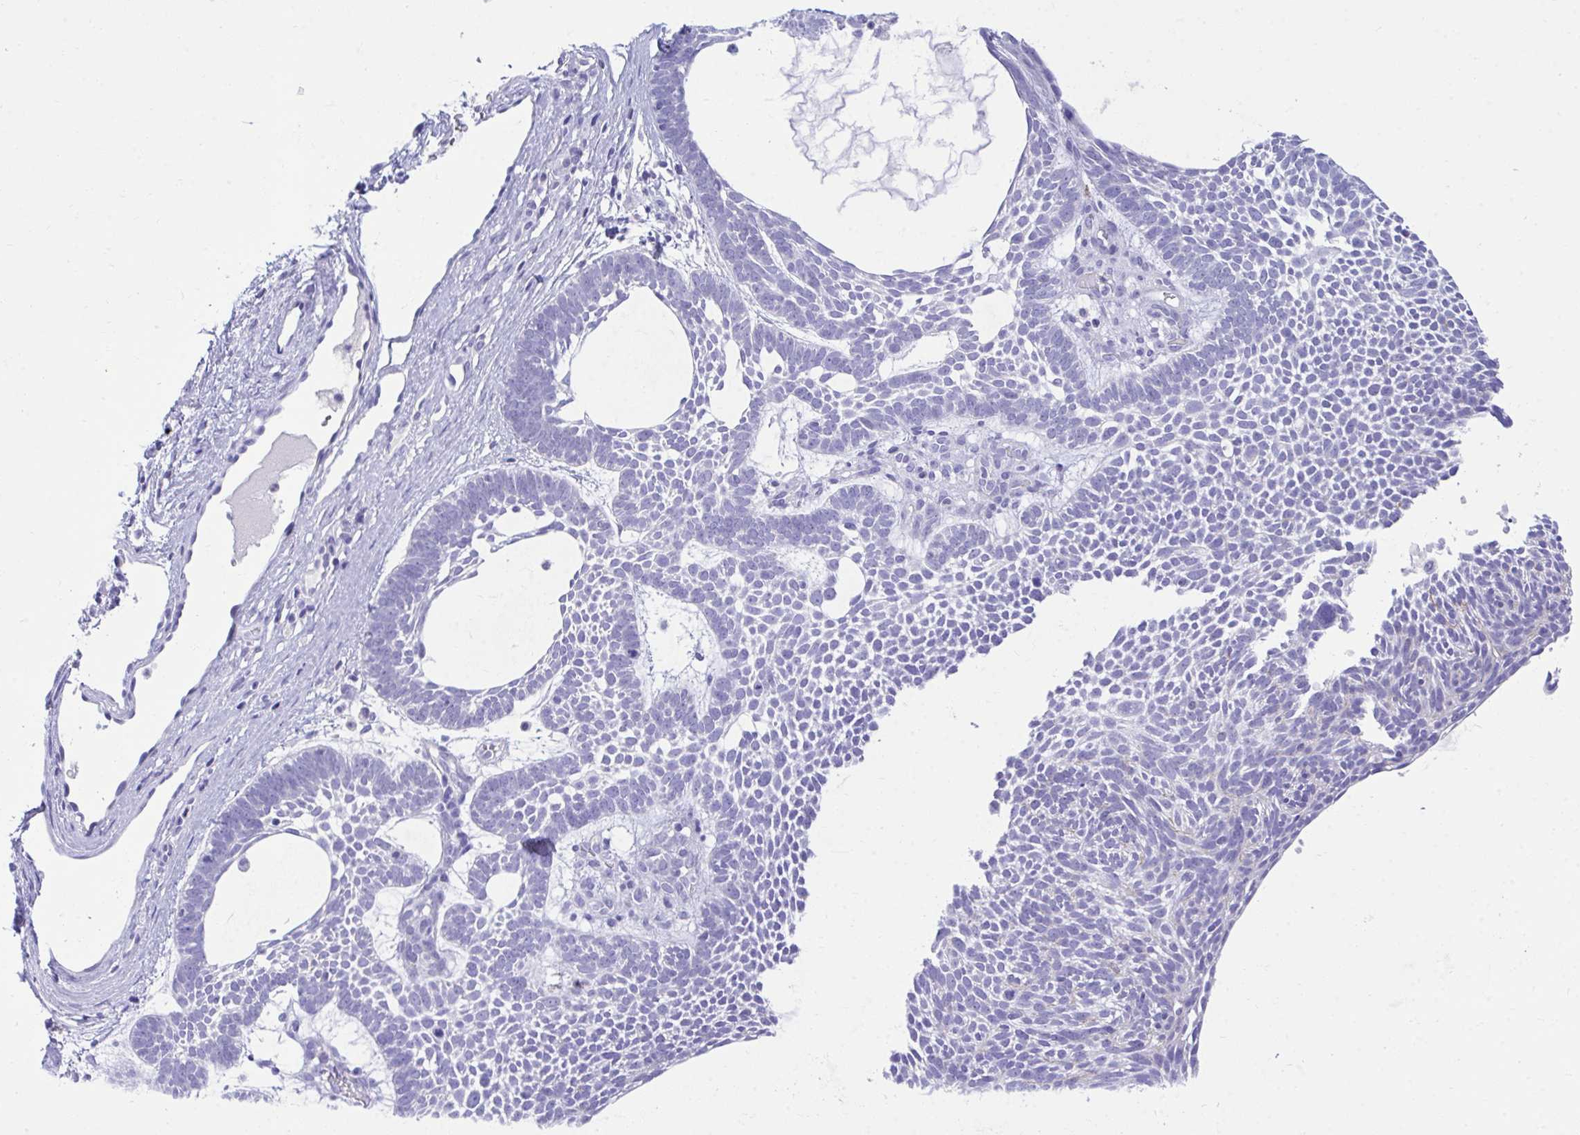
{"staining": {"intensity": "negative", "quantity": "none", "location": "none"}, "tissue": "skin cancer", "cell_type": "Tumor cells", "image_type": "cancer", "snomed": [{"axis": "morphology", "description": "Basal cell carcinoma"}, {"axis": "topography", "description": "Skin"}, {"axis": "topography", "description": "Skin of face"}], "caption": "This is an immunohistochemistry histopathology image of human basal cell carcinoma (skin). There is no positivity in tumor cells.", "gene": "PLEKHH1", "patient": {"sex": "male", "age": 83}}